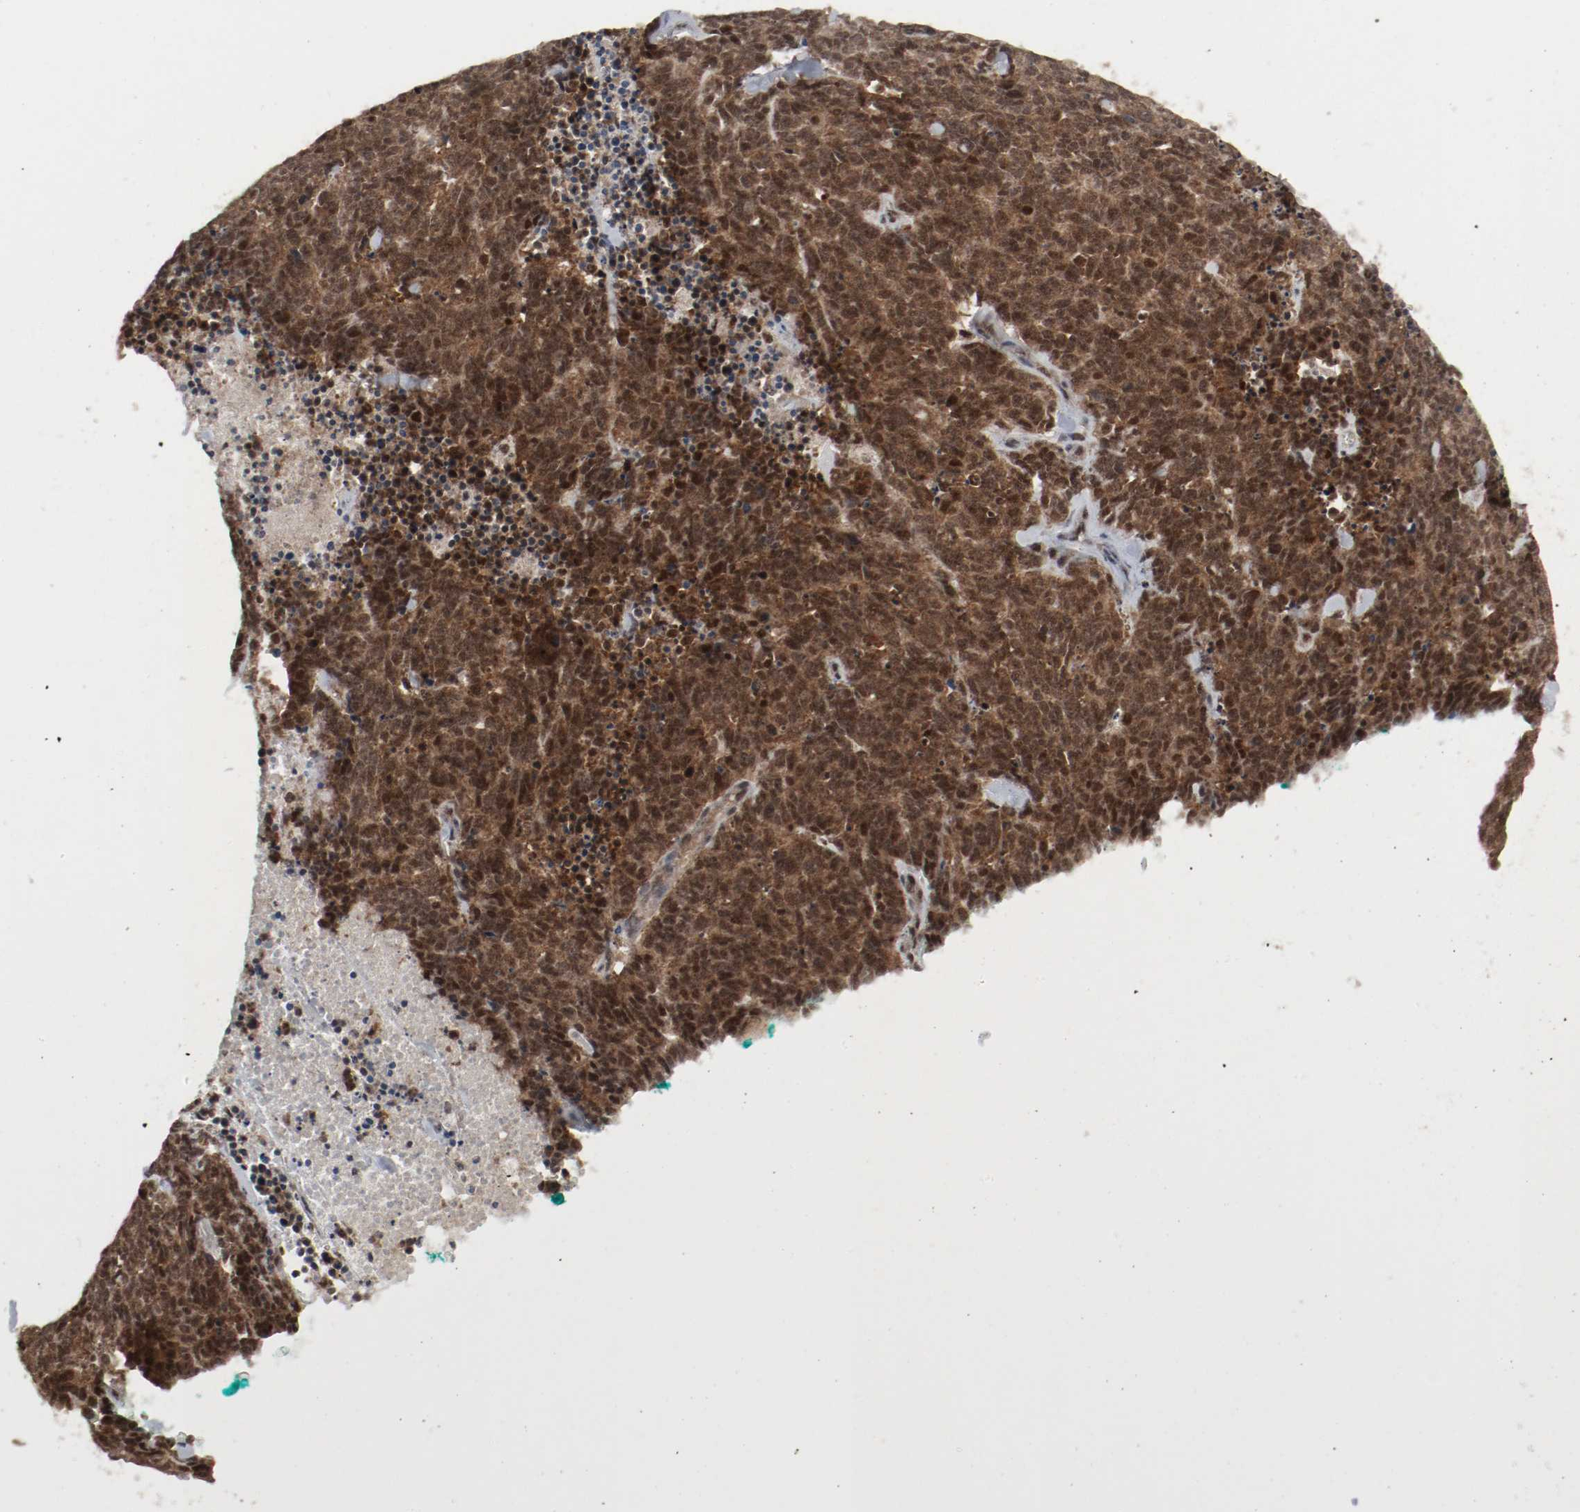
{"staining": {"intensity": "strong", "quantity": ">75%", "location": "cytoplasmic/membranous,nuclear"}, "tissue": "lung cancer", "cell_type": "Tumor cells", "image_type": "cancer", "snomed": [{"axis": "morphology", "description": "Neoplasm, malignant, NOS"}, {"axis": "topography", "description": "Lung"}], "caption": "High-power microscopy captured an IHC histopathology image of neoplasm (malignant) (lung), revealing strong cytoplasmic/membranous and nuclear staining in about >75% of tumor cells.", "gene": "CSNK2B", "patient": {"sex": "female", "age": 58}}